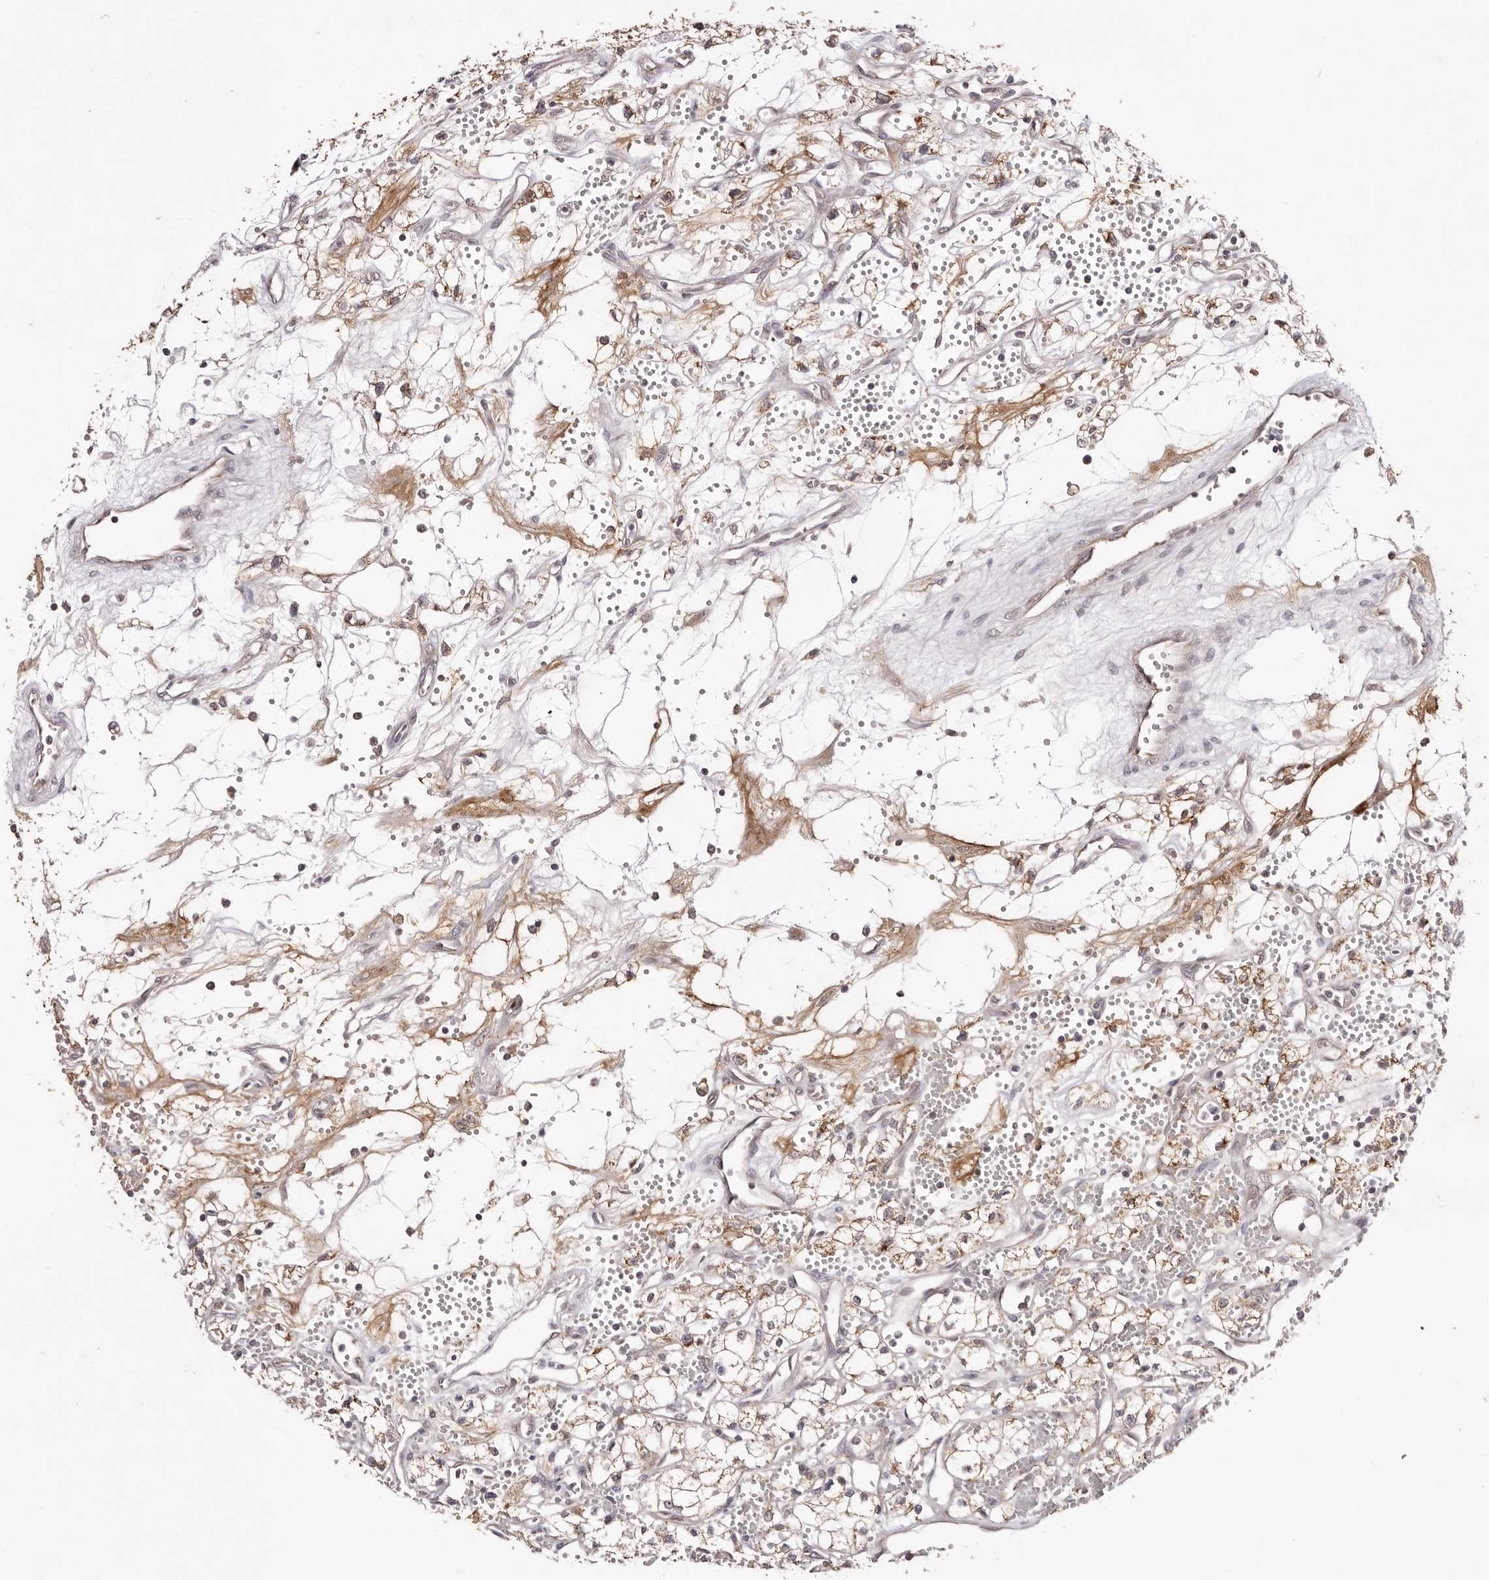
{"staining": {"intensity": "weak", "quantity": ">75%", "location": "cytoplasmic/membranous"}, "tissue": "renal cancer", "cell_type": "Tumor cells", "image_type": "cancer", "snomed": [{"axis": "morphology", "description": "Adenocarcinoma, NOS"}, {"axis": "topography", "description": "Kidney"}], "caption": "Approximately >75% of tumor cells in human renal cancer (adenocarcinoma) reveal weak cytoplasmic/membranous protein staining as visualized by brown immunohistochemical staining.", "gene": "EGR3", "patient": {"sex": "male", "age": 59}}